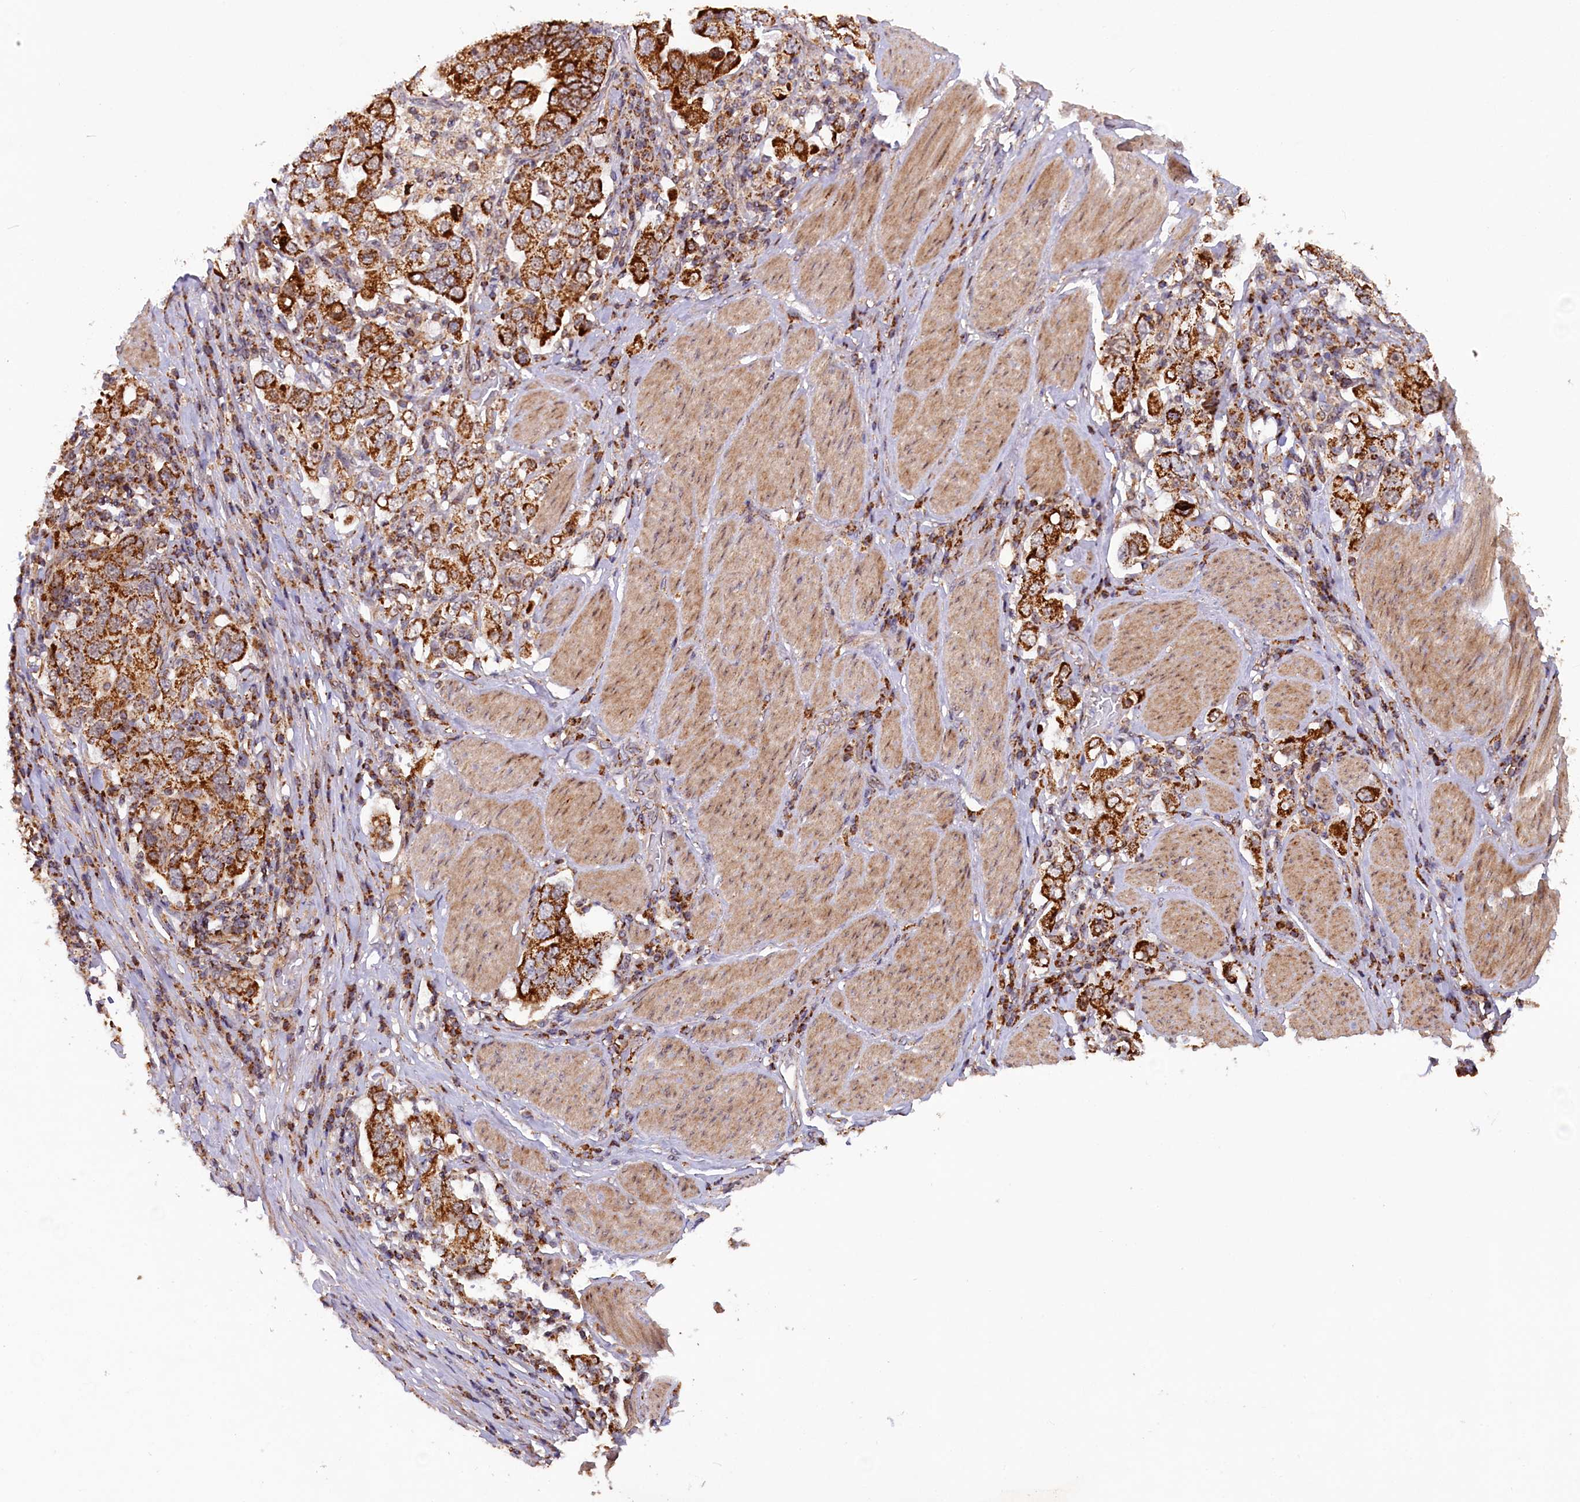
{"staining": {"intensity": "strong", "quantity": ">75%", "location": "cytoplasmic/membranous"}, "tissue": "stomach cancer", "cell_type": "Tumor cells", "image_type": "cancer", "snomed": [{"axis": "morphology", "description": "Adenocarcinoma, NOS"}, {"axis": "topography", "description": "Stomach, upper"}], "caption": "Stomach adenocarcinoma stained for a protein (brown) reveals strong cytoplasmic/membranous positive staining in approximately >75% of tumor cells.", "gene": "DUS3L", "patient": {"sex": "male", "age": 62}}